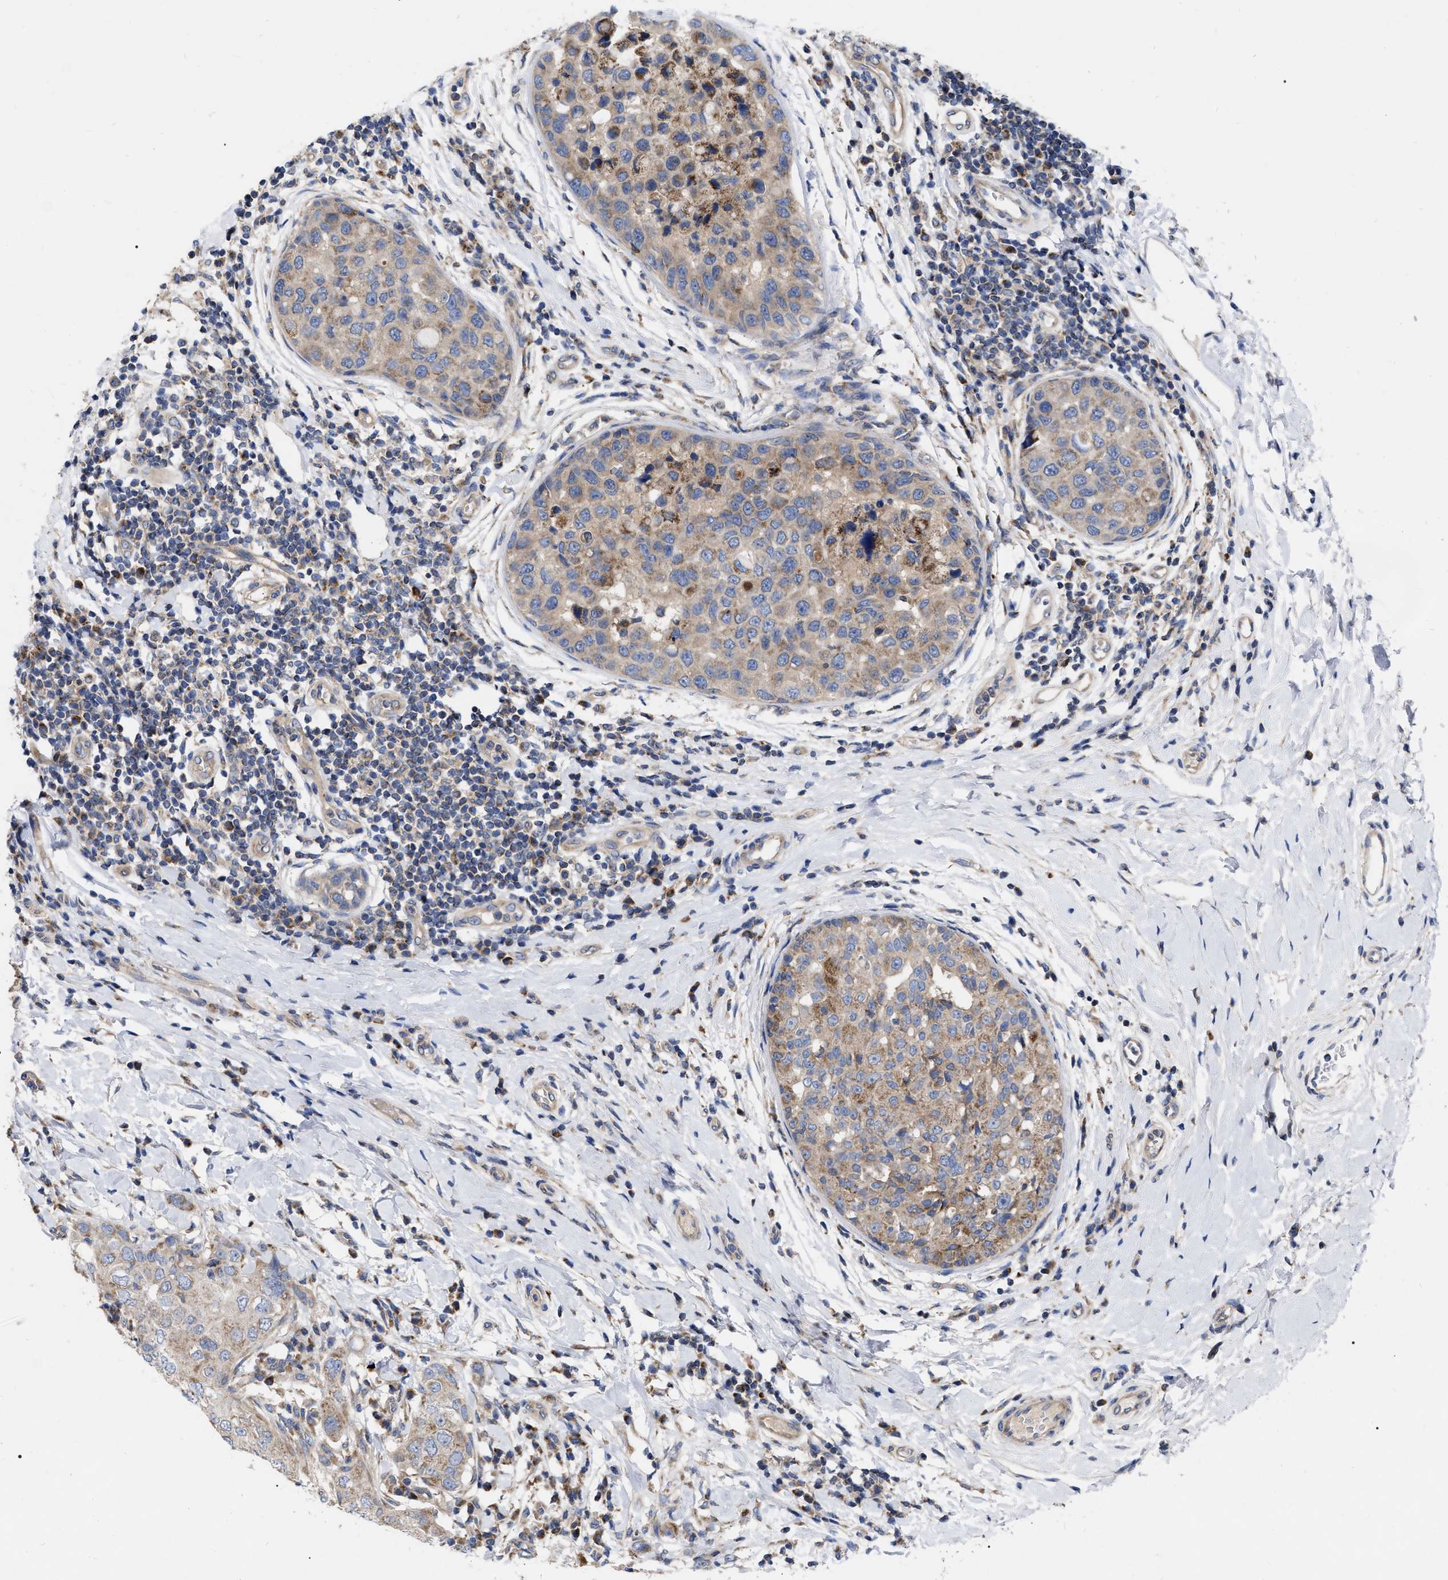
{"staining": {"intensity": "moderate", "quantity": "25%-75%", "location": "cytoplasmic/membranous"}, "tissue": "breast cancer", "cell_type": "Tumor cells", "image_type": "cancer", "snomed": [{"axis": "morphology", "description": "Duct carcinoma"}, {"axis": "topography", "description": "Breast"}], "caption": "Breast cancer (infiltrating ductal carcinoma) tissue demonstrates moderate cytoplasmic/membranous positivity in about 25%-75% of tumor cells, visualized by immunohistochemistry.", "gene": "CDKN2C", "patient": {"sex": "female", "age": 27}}